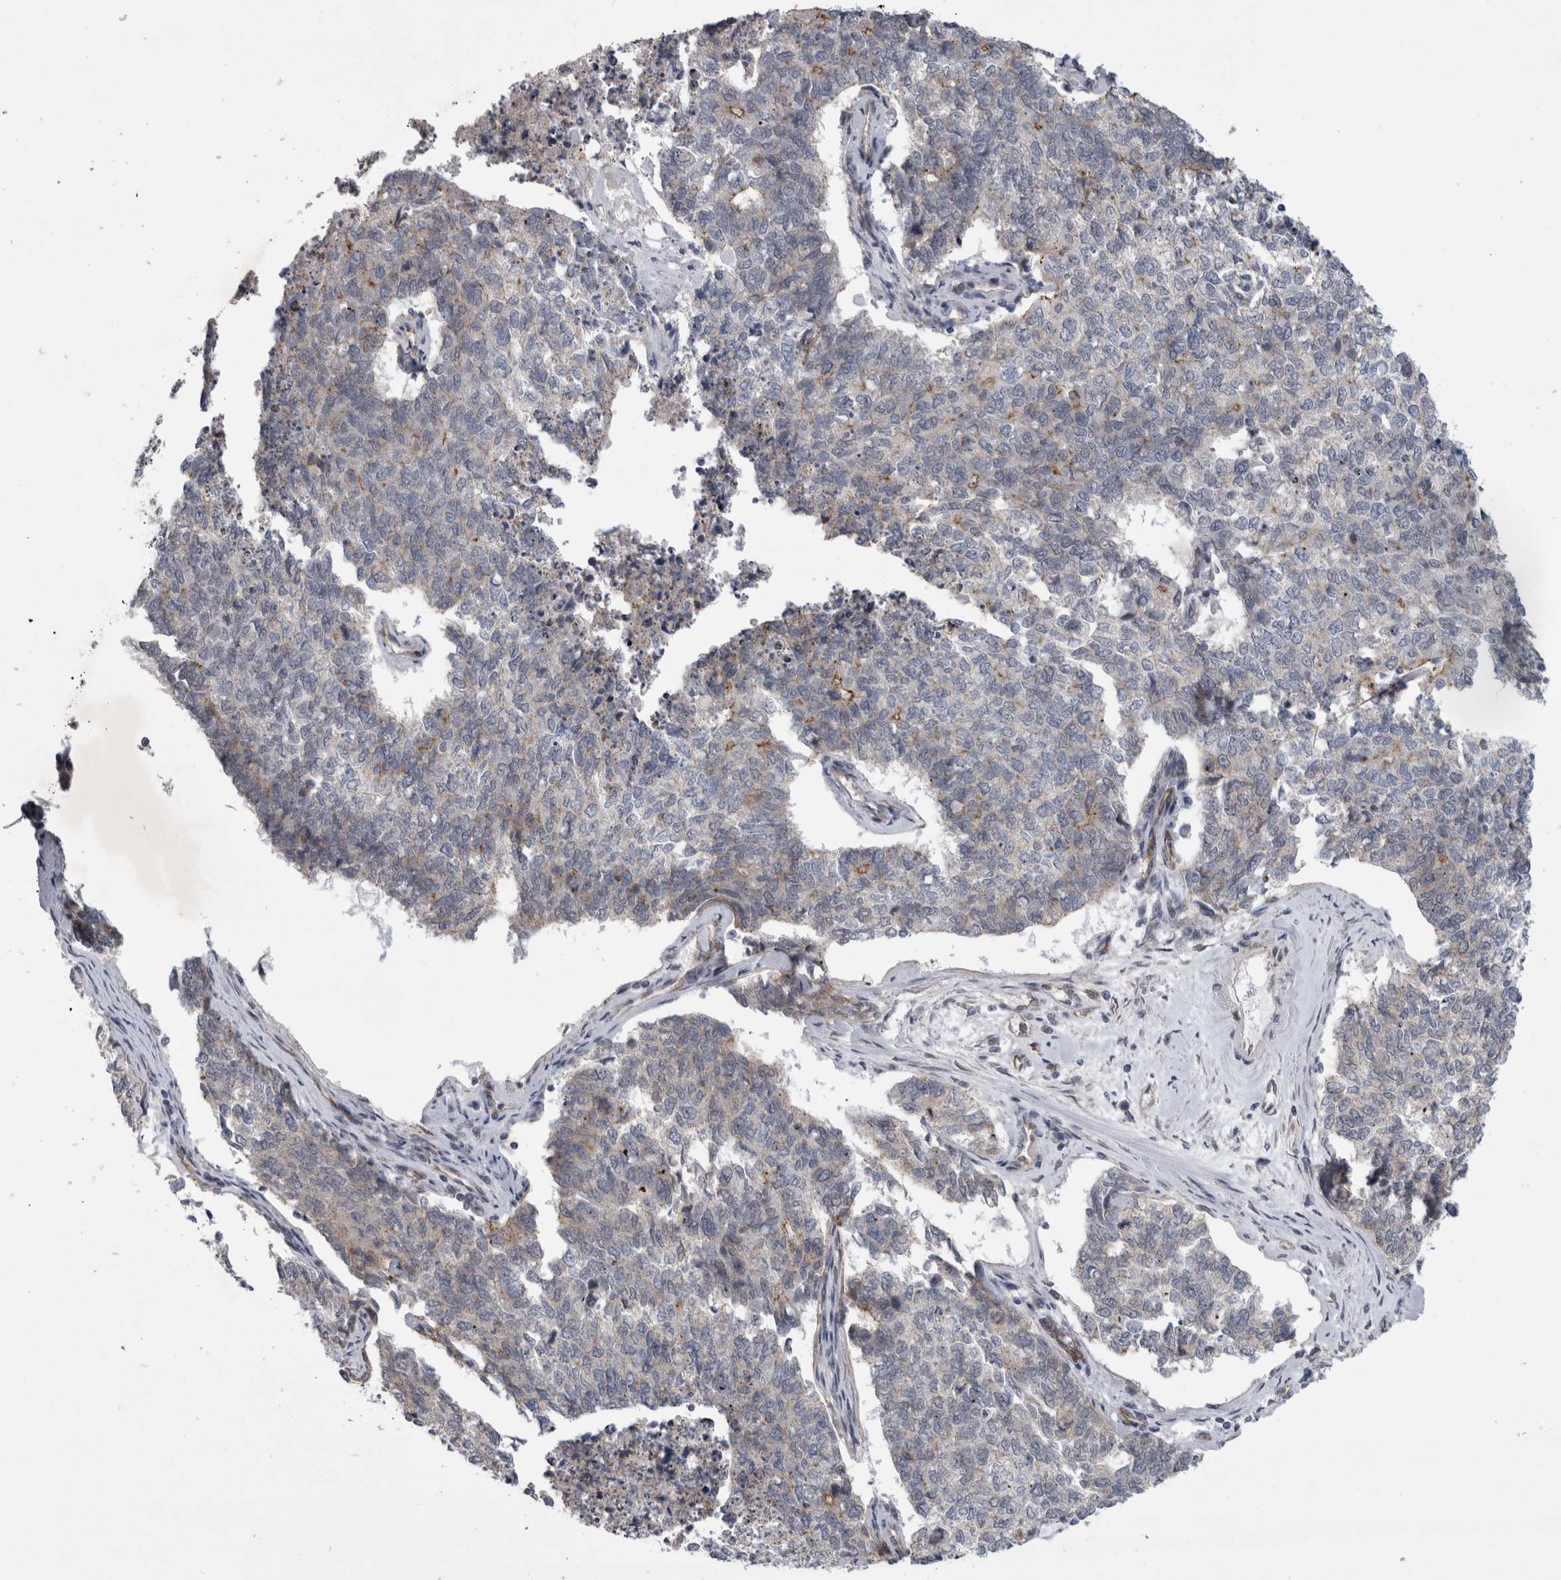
{"staining": {"intensity": "weak", "quantity": "<25%", "location": "cytoplasmic/membranous"}, "tissue": "cervical cancer", "cell_type": "Tumor cells", "image_type": "cancer", "snomed": [{"axis": "morphology", "description": "Squamous cell carcinoma, NOS"}, {"axis": "topography", "description": "Cervix"}], "caption": "This image is of cervical cancer (squamous cell carcinoma) stained with IHC to label a protein in brown with the nuclei are counter-stained blue. There is no positivity in tumor cells. The staining is performed using DAB brown chromogen with nuclei counter-stained in using hematoxylin.", "gene": "PARP11", "patient": {"sex": "female", "age": 63}}